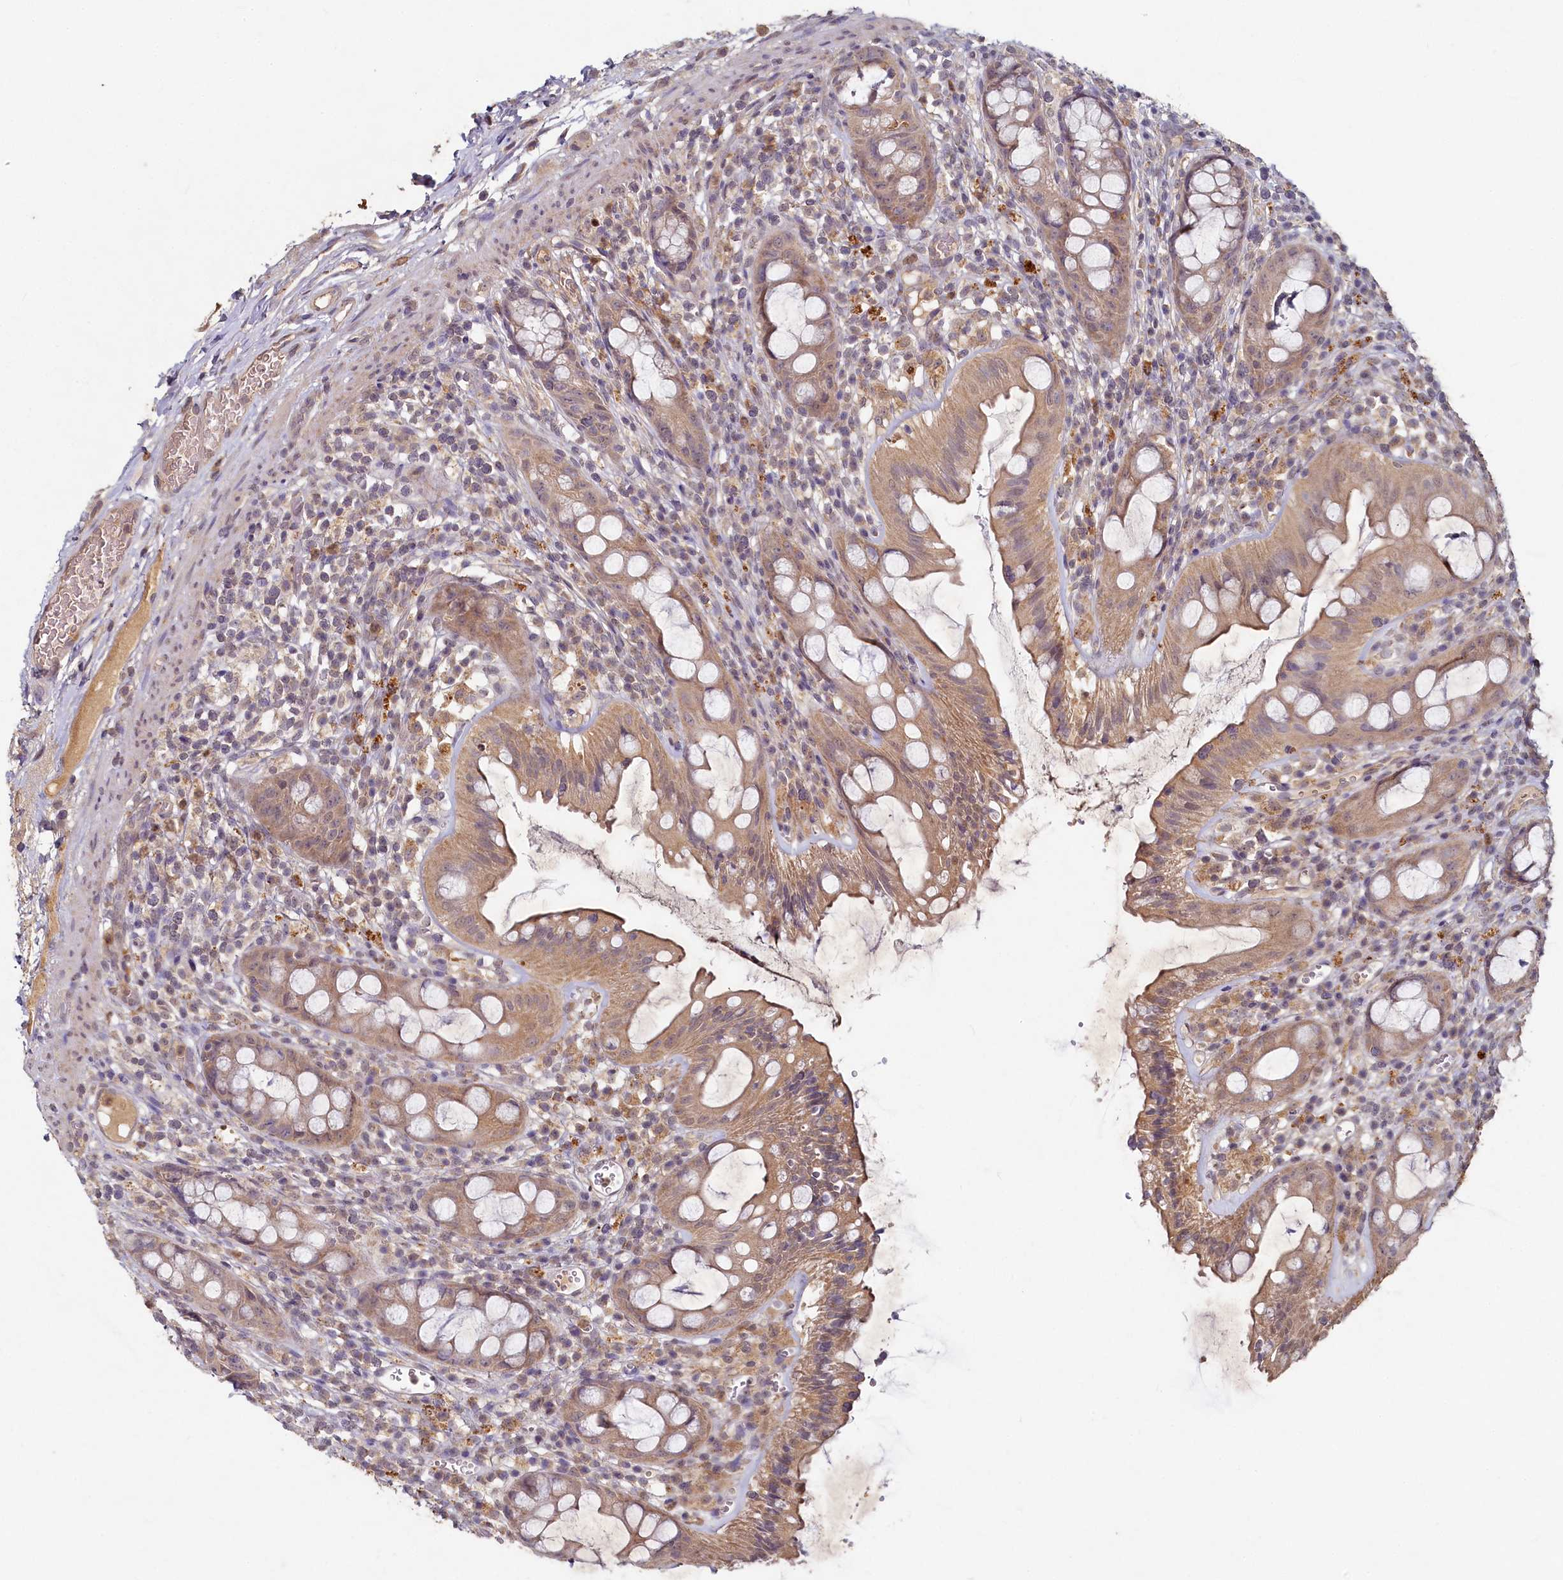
{"staining": {"intensity": "moderate", "quantity": ">75%", "location": "cytoplasmic/membranous"}, "tissue": "rectum", "cell_type": "Glandular cells", "image_type": "normal", "snomed": [{"axis": "morphology", "description": "Normal tissue, NOS"}, {"axis": "topography", "description": "Rectum"}], "caption": "DAB immunohistochemical staining of unremarkable rectum displays moderate cytoplasmic/membranous protein positivity in approximately >75% of glandular cells.", "gene": "HERC3", "patient": {"sex": "female", "age": 57}}